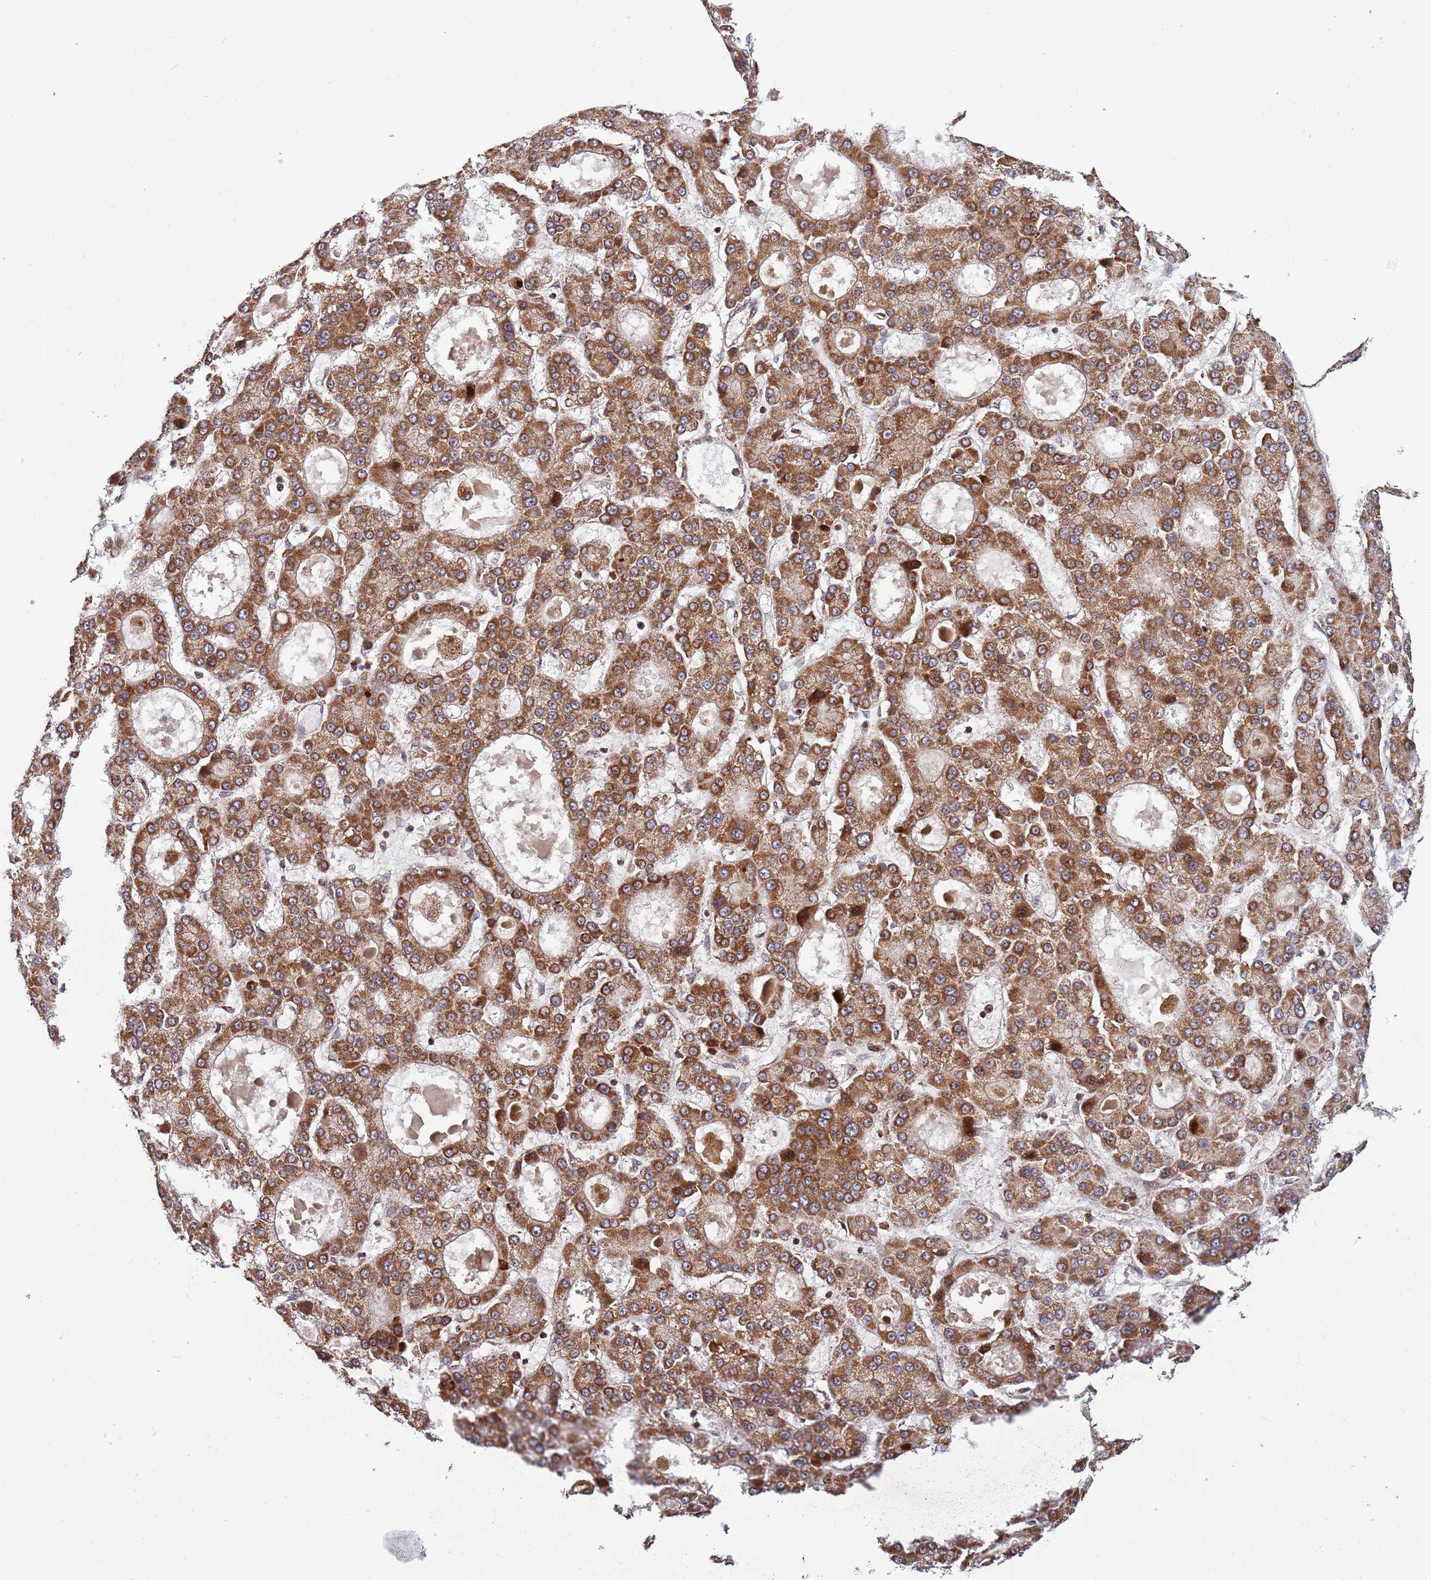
{"staining": {"intensity": "moderate", "quantity": ">75%", "location": "cytoplasmic/membranous"}, "tissue": "liver cancer", "cell_type": "Tumor cells", "image_type": "cancer", "snomed": [{"axis": "morphology", "description": "Carcinoma, Hepatocellular, NOS"}, {"axis": "topography", "description": "Liver"}], "caption": "High-power microscopy captured an immunohistochemistry micrograph of hepatocellular carcinoma (liver), revealing moderate cytoplasmic/membranous expression in about >75% of tumor cells. (DAB (3,3'-diaminobenzidine) IHC with brightfield microscopy, high magnification).", "gene": "RCOR2", "patient": {"sex": "male", "age": 70}}